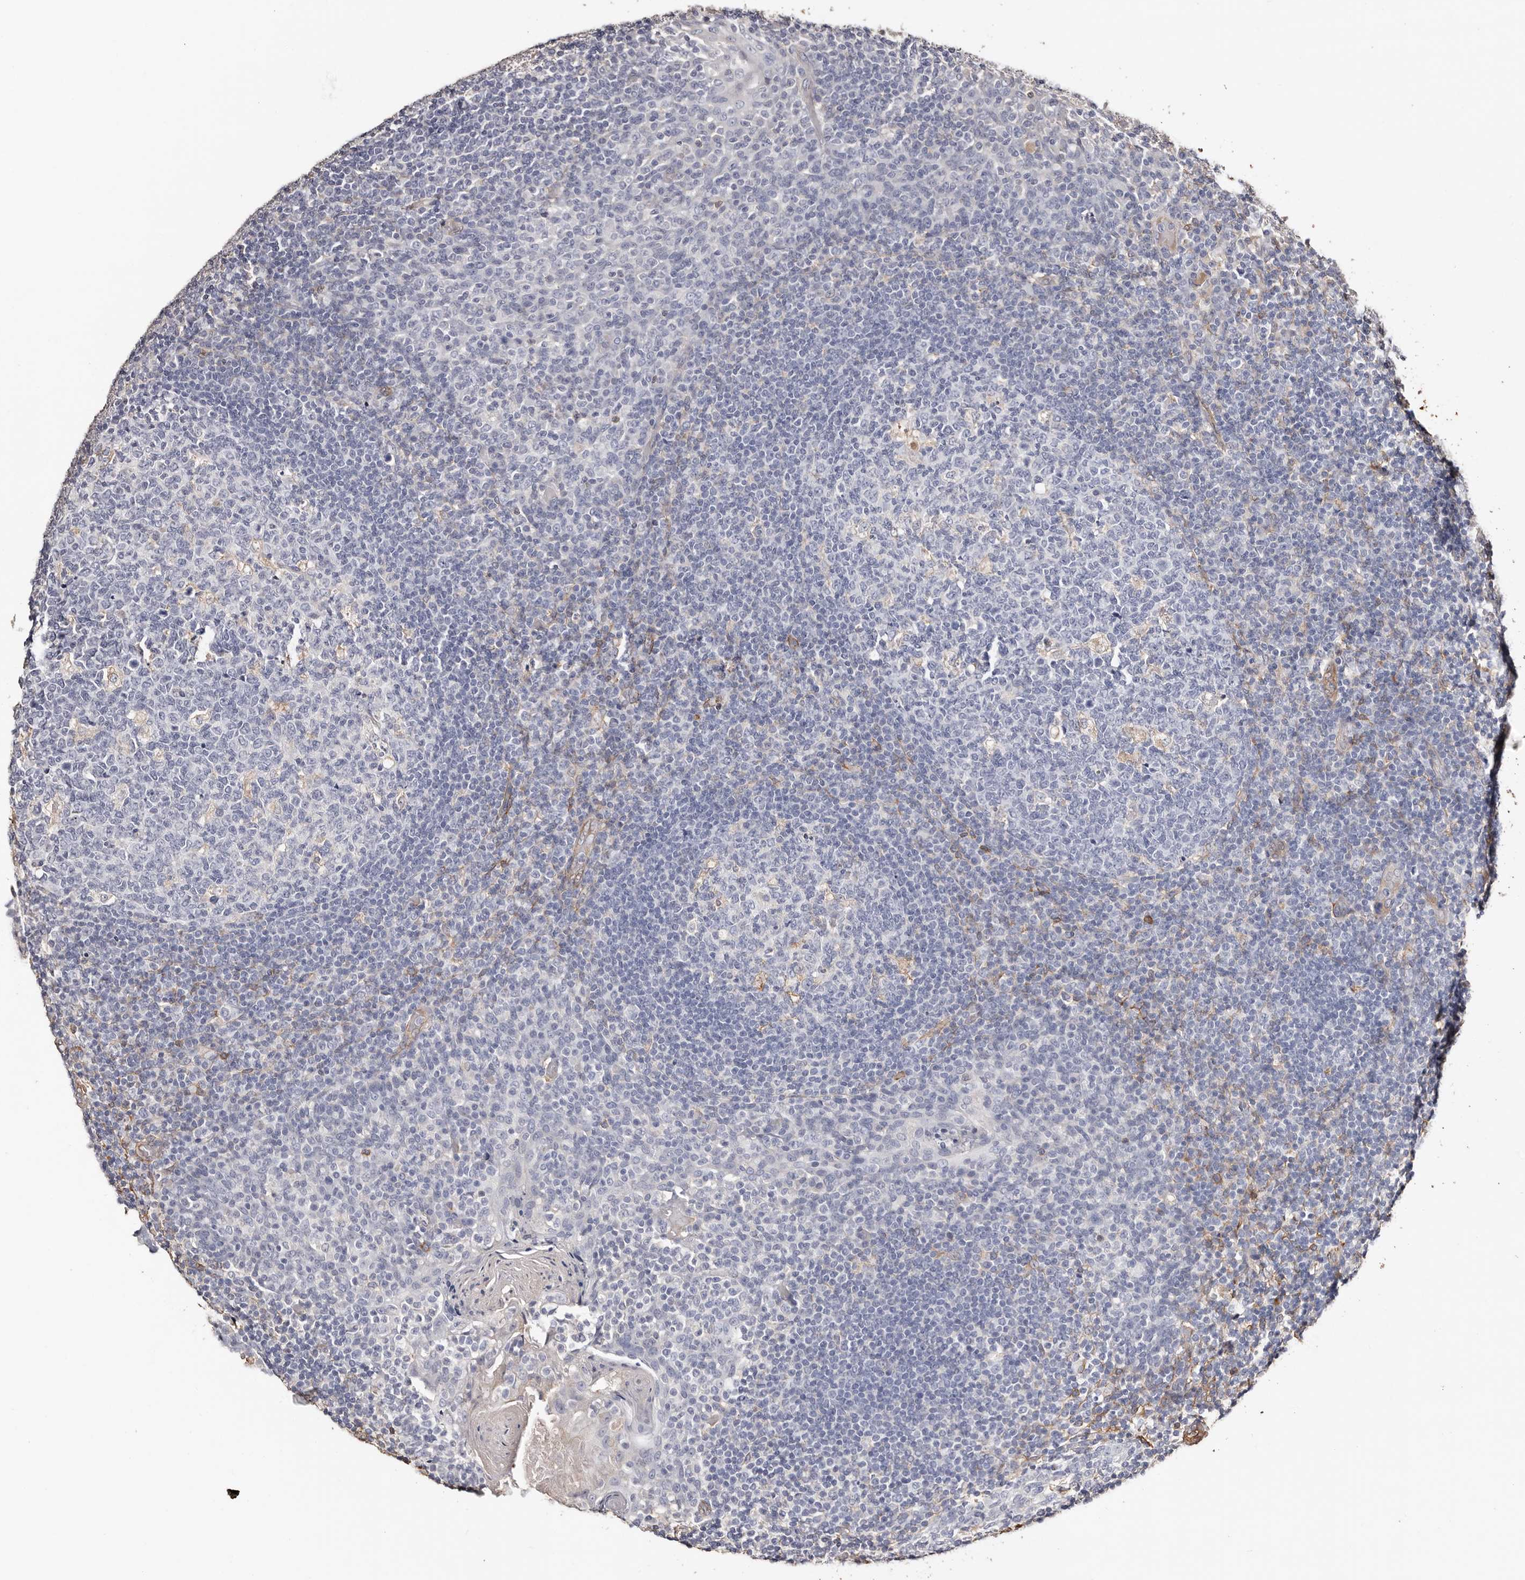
{"staining": {"intensity": "negative", "quantity": "none", "location": "none"}, "tissue": "tonsil", "cell_type": "Germinal center cells", "image_type": "normal", "snomed": [{"axis": "morphology", "description": "Normal tissue, NOS"}, {"axis": "topography", "description": "Tonsil"}], "caption": "Photomicrograph shows no protein expression in germinal center cells of benign tonsil. (DAB IHC visualized using brightfield microscopy, high magnification).", "gene": "TGM2", "patient": {"sex": "female", "age": 19}}